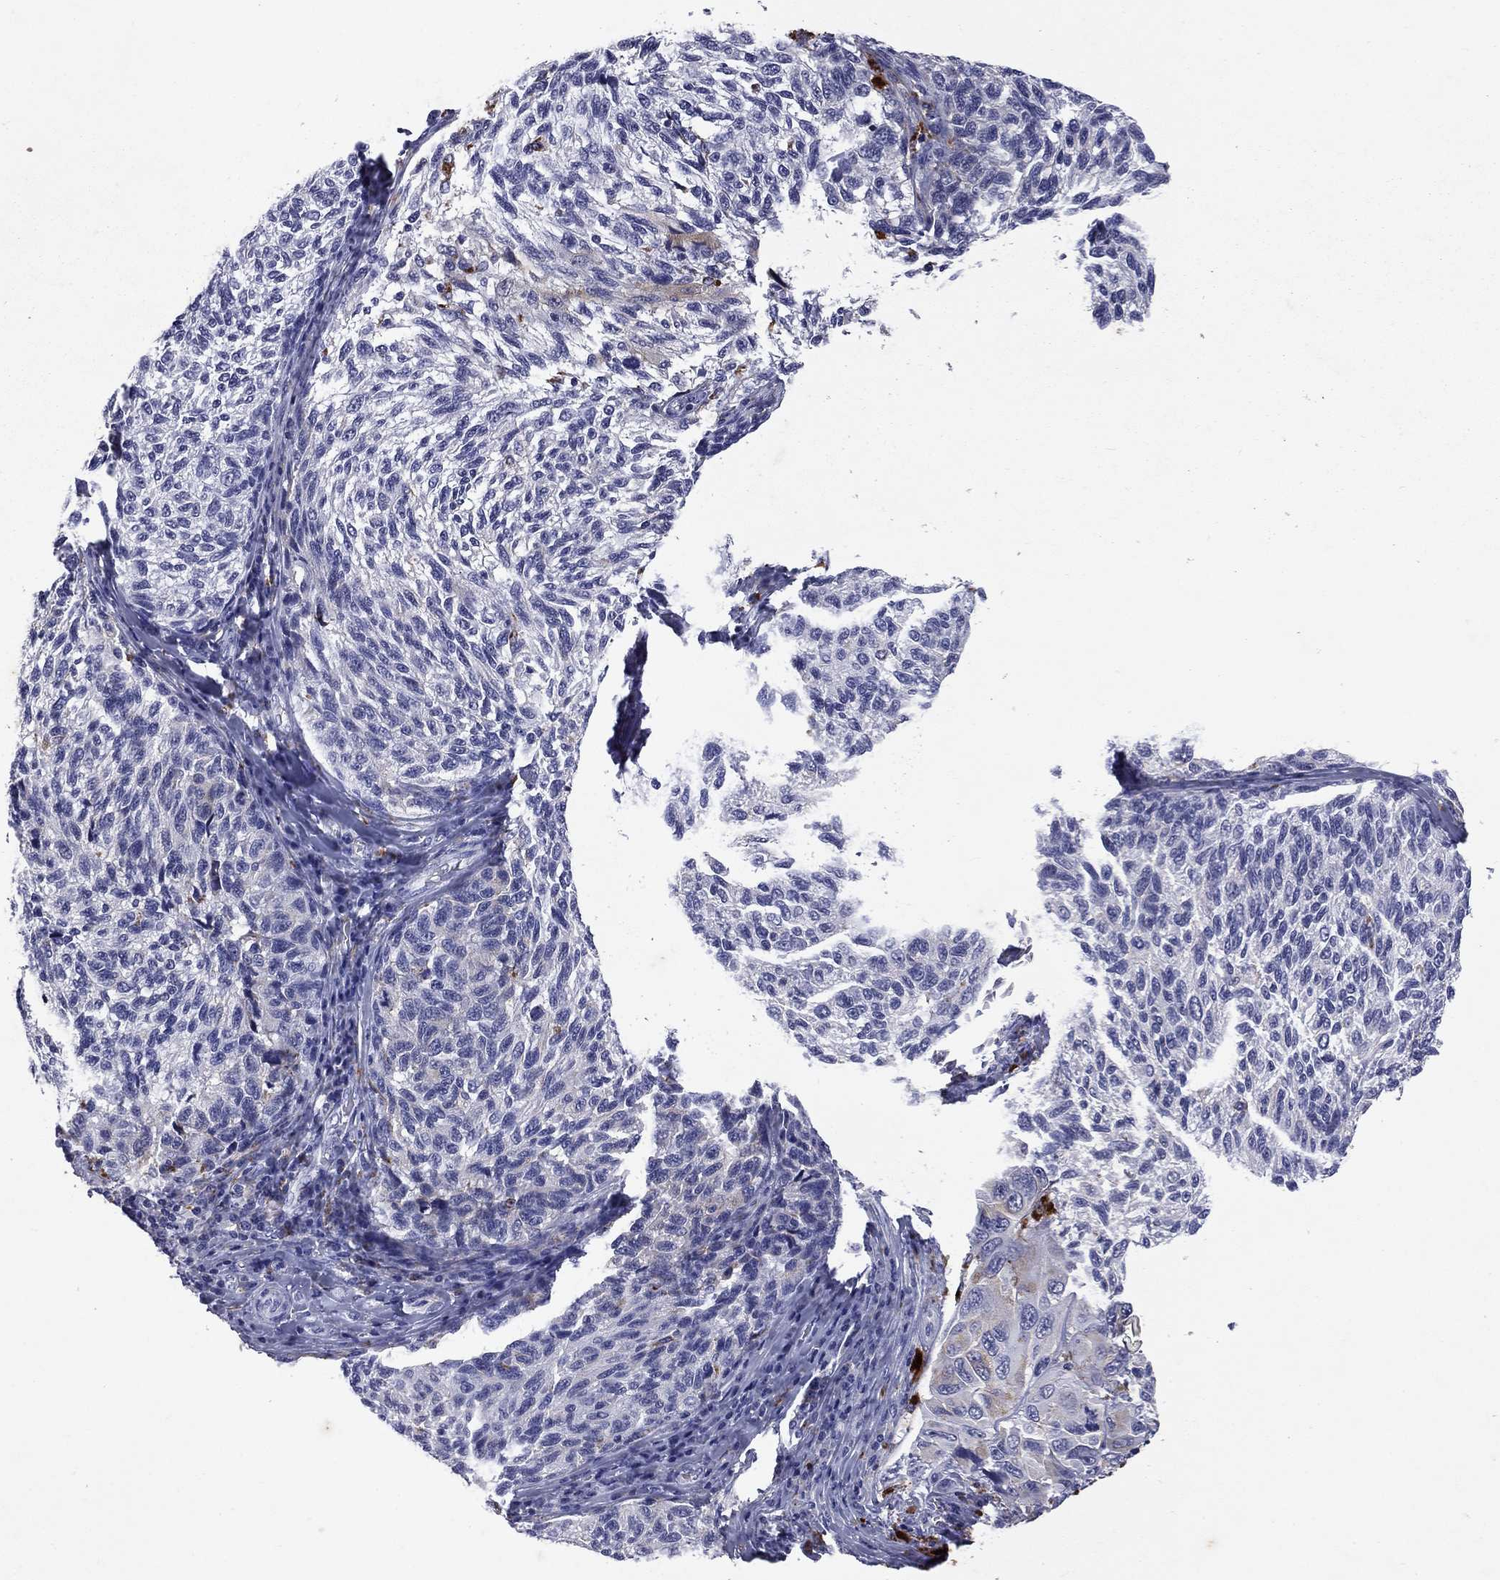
{"staining": {"intensity": "weak", "quantity": "<25%", "location": "cytoplasmic/membranous"}, "tissue": "melanoma", "cell_type": "Tumor cells", "image_type": "cancer", "snomed": [{"axis": "morphology", "description": "Malignant melanoma, NOS"}, {"axis": "topography", "description": "Skin"}], "caption": "DAB immunohistochemical staining of malignant melanoma displays no significant expression in tumor cells.", "gene": "MADCAM1", "patient": {"sex": "female", "age": 73}}